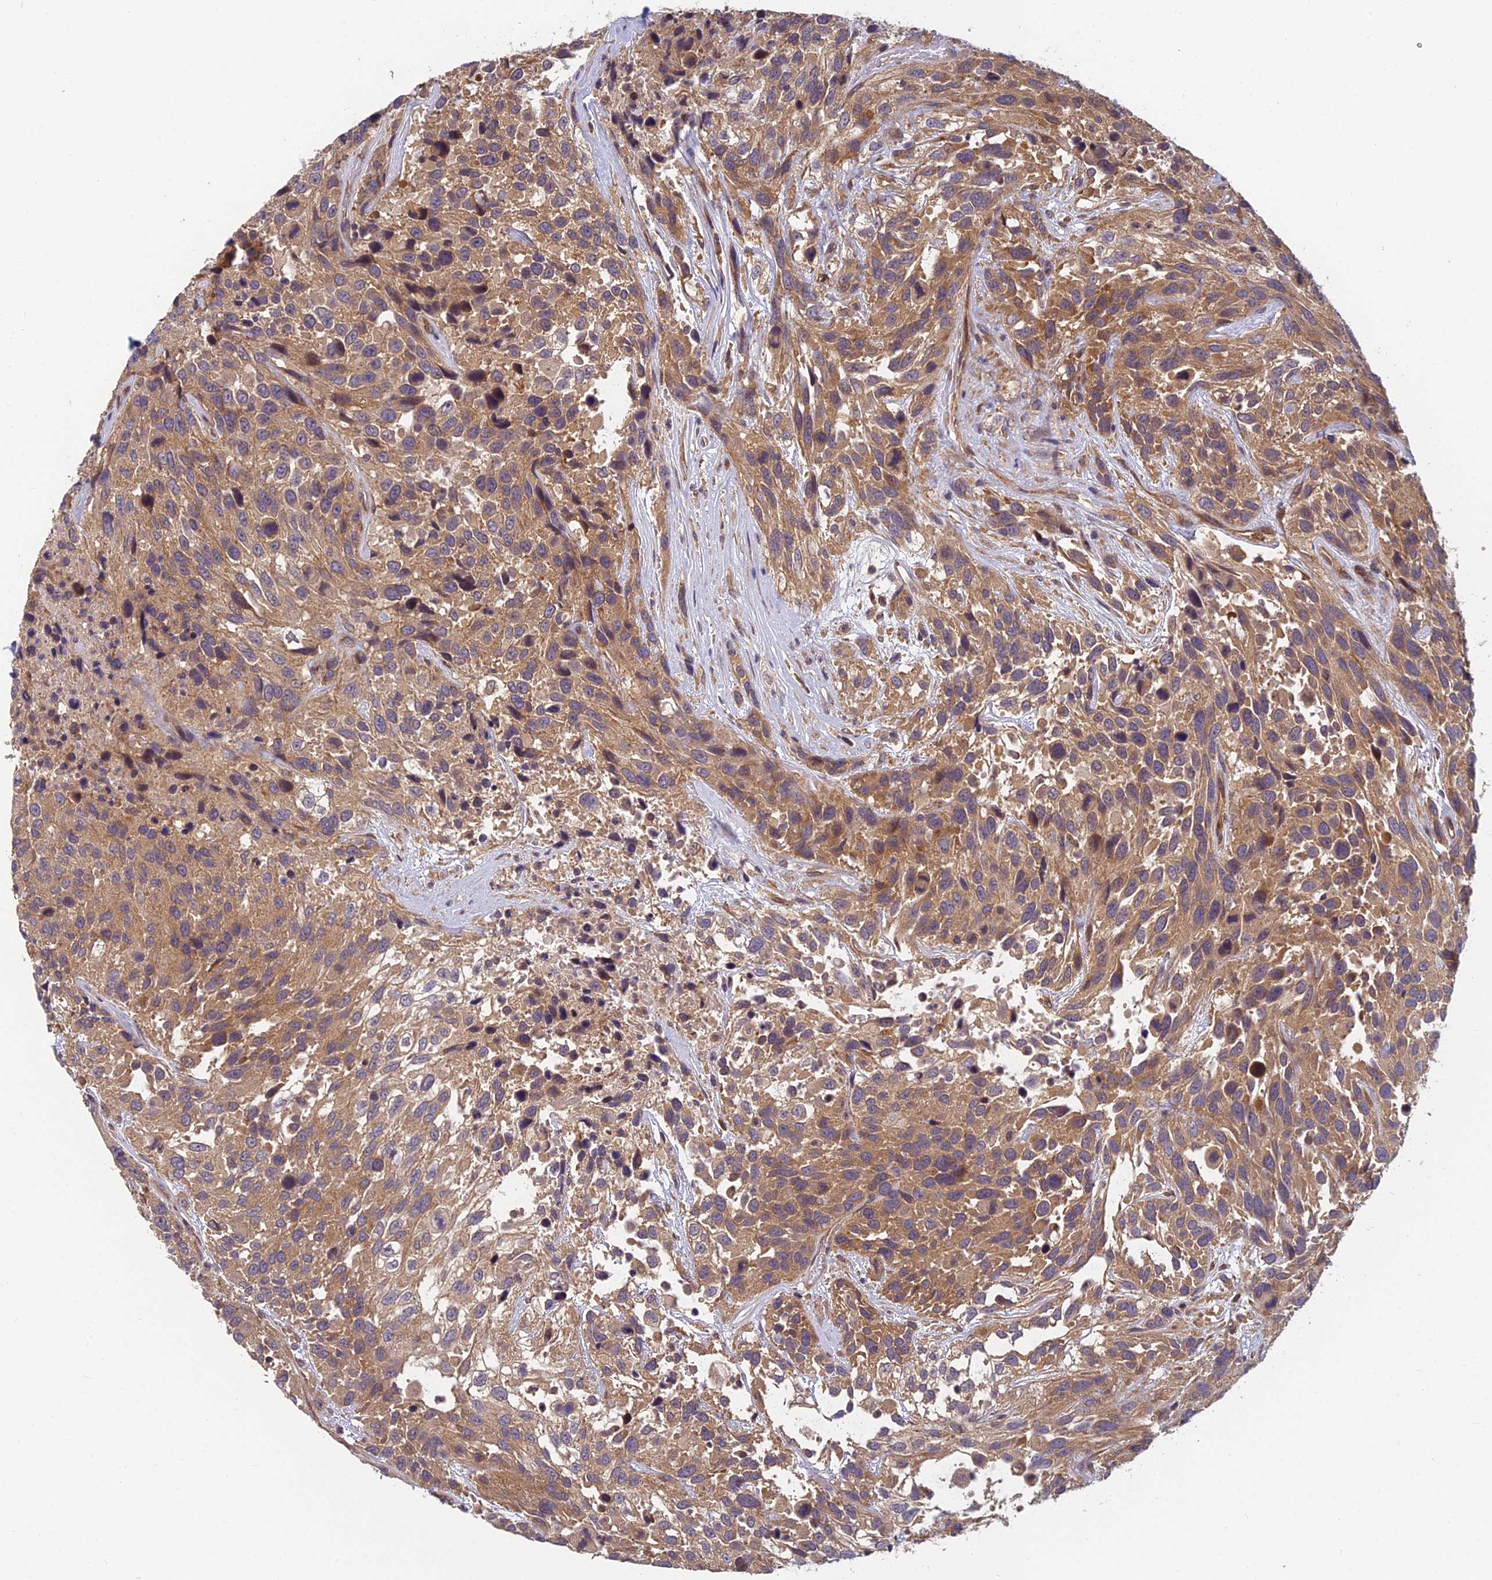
{"staining": {"intensity": "moderate", "quantity": ">75%", "location": "cytoplasmic/membranous"}, "tissue": "urothelial cancer", "cell_type": "Tumor cells", "image_type": "cancer", "snomed": [{"axis": "morphology", "description": "Urothelial carcinoma, High grade"}, {"axis": "topography", "description": "Urinary bladder"}], "caption": "Moderate cytoplasmic/membranous staining for a protein is appreciated in about >75% of tumor cells of high-grade urothelial carcinoma using IHC.", "gene": "PIKFYVE", "patient": {"sex": "female", "age": 70}}